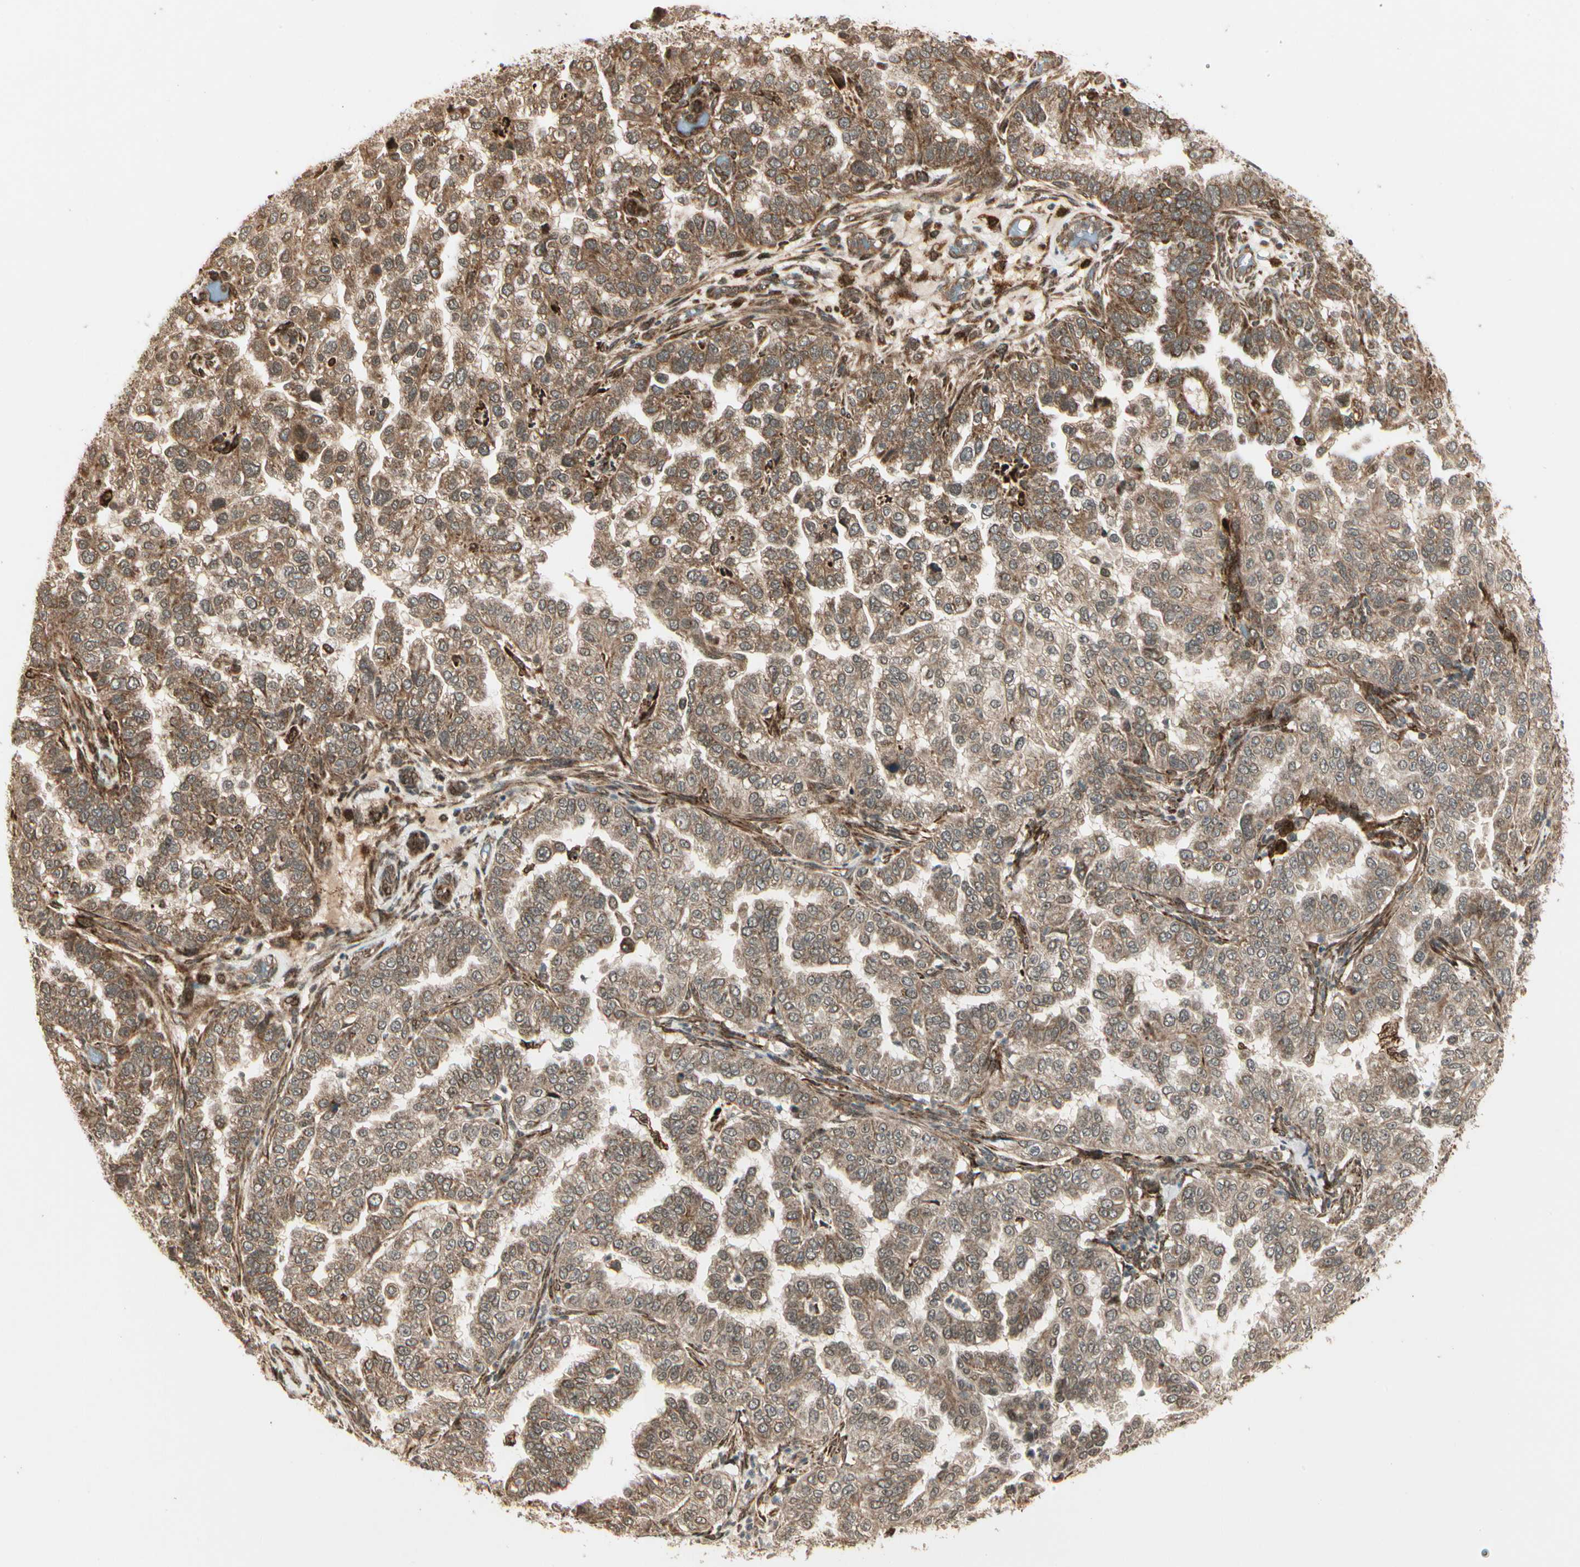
{"staining": {"intensity": "moderate", "quantity": ">75%", "location": "cytoplasmic/membranous"}, "tissue": "endometrial cancer", "cell_type": "Tumor cells", "image_type": "cancer", "snomed": [{"axis": "morphology", "description": "Adenocarcinoma, NOS"}, {"axis": "topography", "description": "Endometrium"}], "caption": "Protein analysis of adenocarcinoma (endometrial) tissue exhibits moderate cytoplasmic/membranous expression in about >75% of tumor cells.", "gene": "GLUL", "patient": {"sex": "female", "age": 85}}